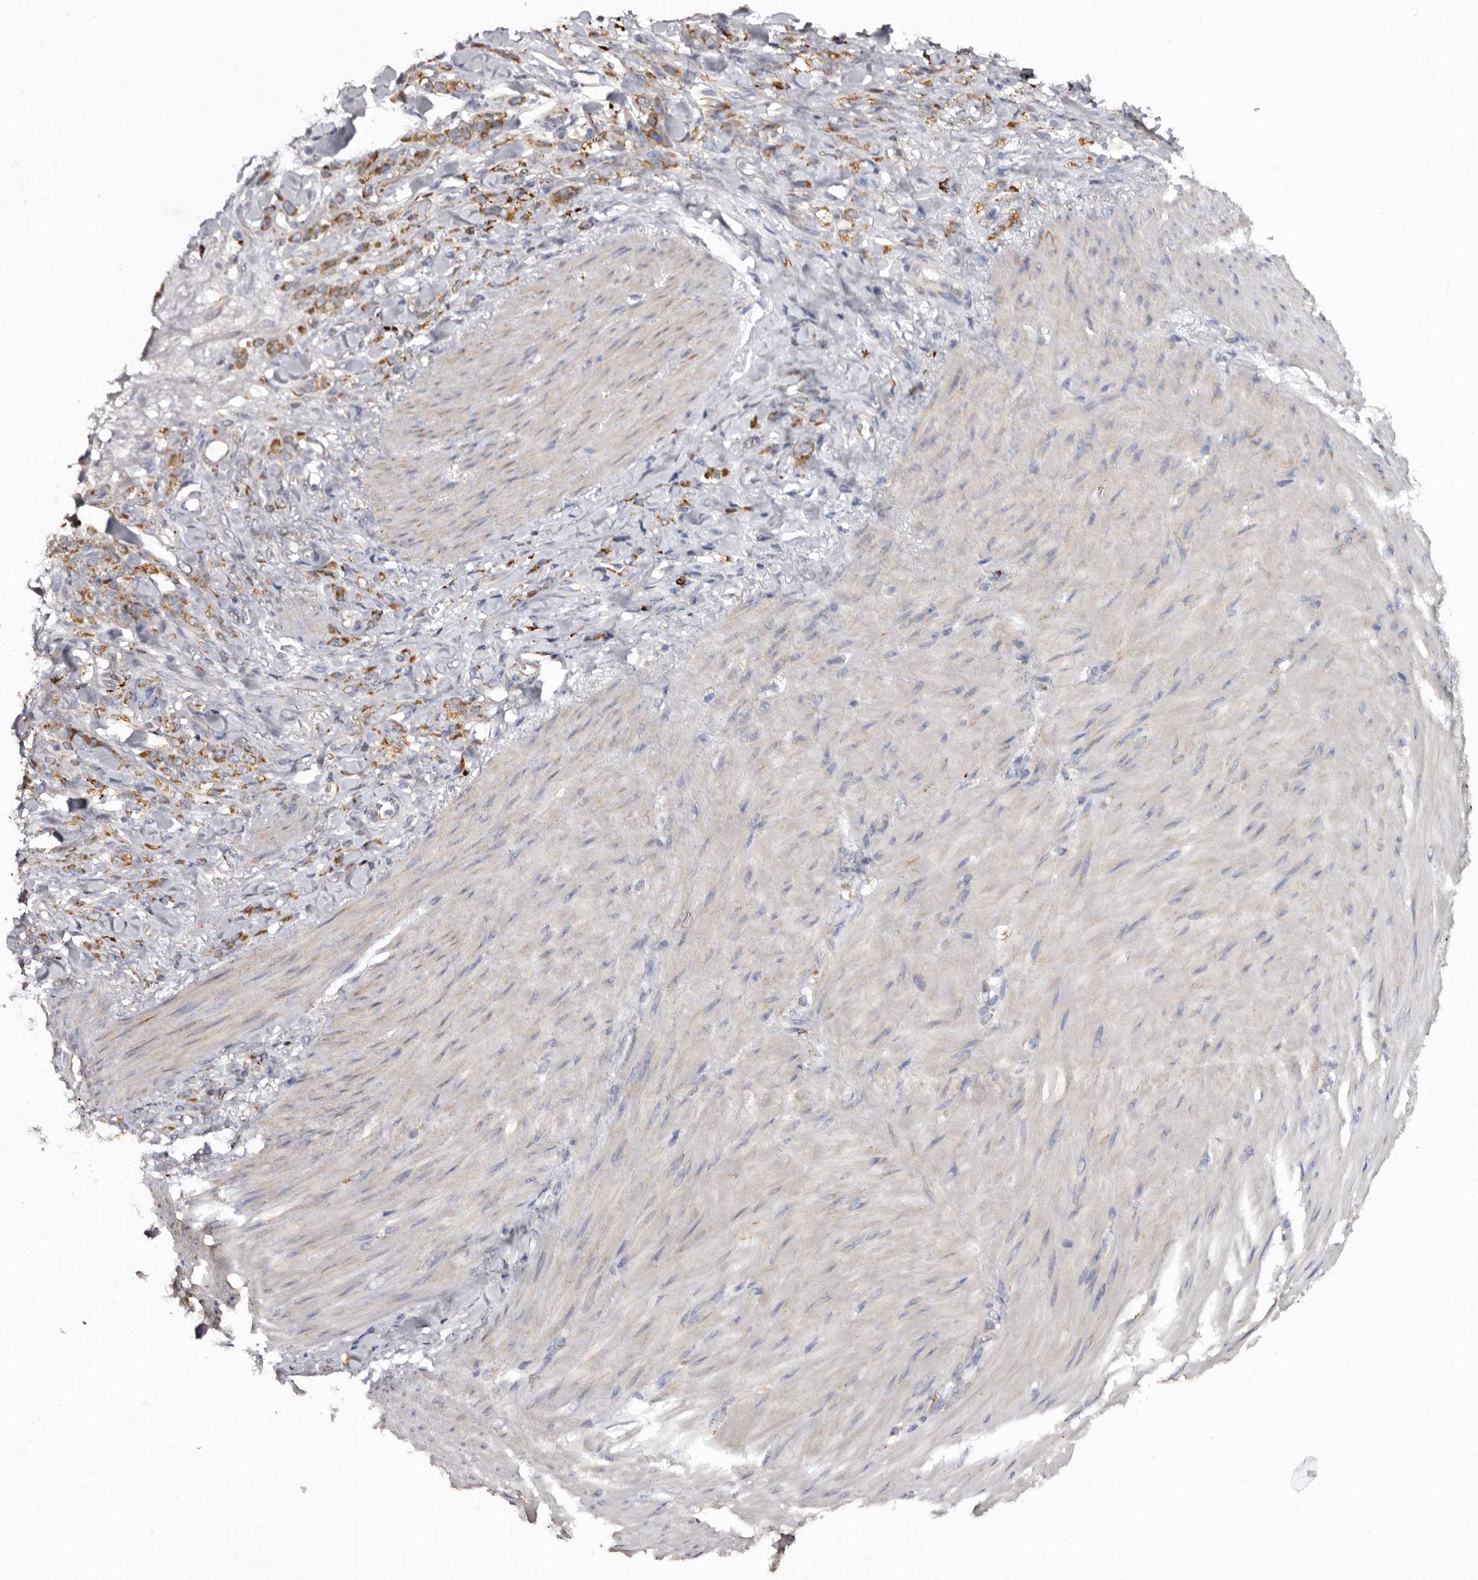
{"staining": {"intensity": "moderate", "quantity": ">75%", "location": "cytoplasmic/membranous"}, "tissue": "stomach cancer", "cell_type": "Tumor cells", "image_type": "cancer", "snomed": [{"axis": "morphology", "description": "Normal tissue, NOS"}, {"axis": "morphology", "description": "Adenocarcinoma, NOS"}, {"axis": "topography", "description": "Stomach"}], "caption": "Brown immunohistochemical staining in stomach adenocarcinoma demonstrates moderate cytoplasmic/membranous staining in approximately >75% of tumor cells.", "gene": "MECR", "patient": {"sex": "male", "age": 82}}